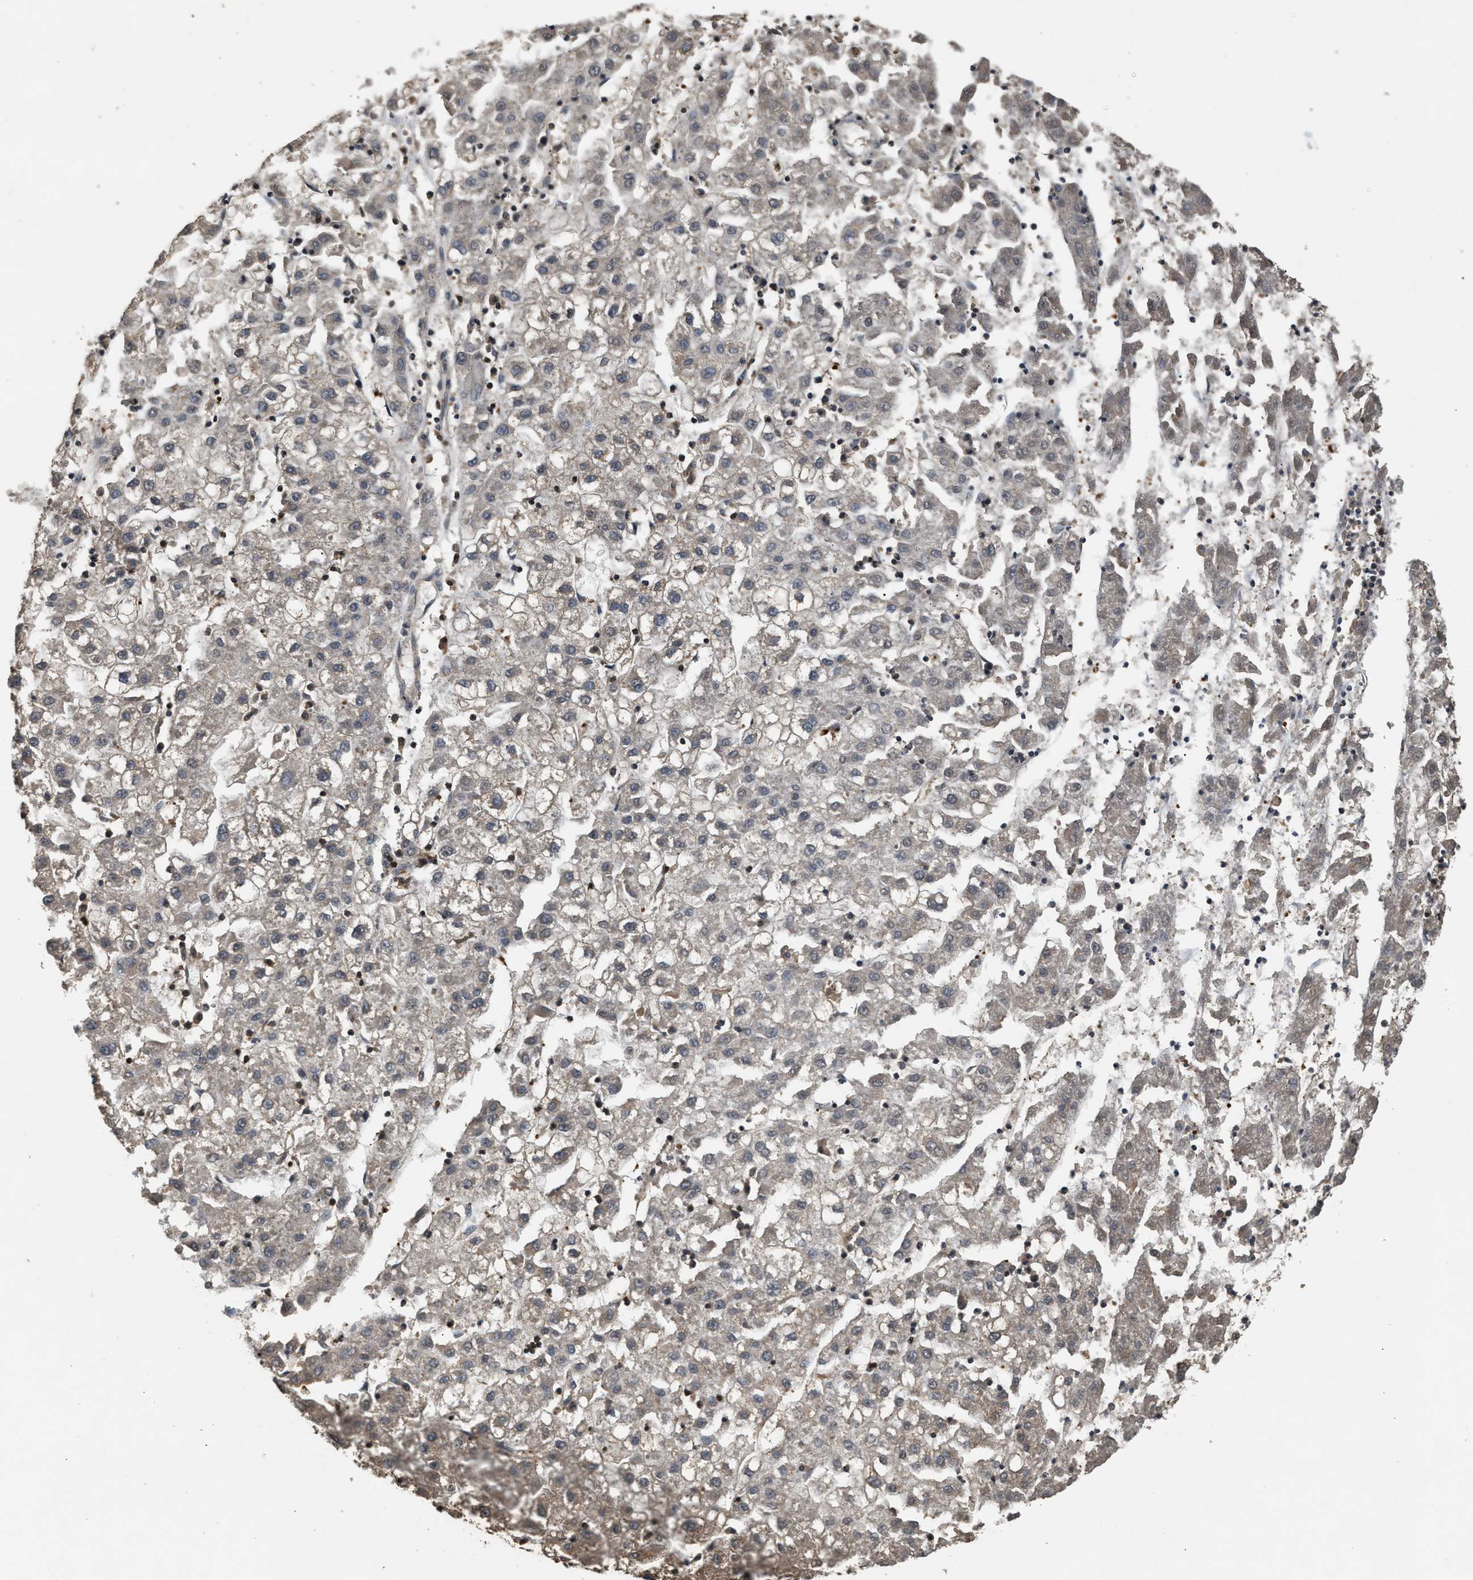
{"staining": {"intensity": "negative", "quantity": "none", "location": "none"}, "tissue": "liver cancer", "cell_type": "Tumor cells", "image_type": "cancer", "snomed": [{"axis": "morphology", "description": "Carcinoma, Hepatocellular, NOS"}, {"axis": "topography", "description": "Liver"}], "caption": "Image shows no significant protein expression in tumor cells of liver hepatocellular carcinoma.", "gene": "ARHGDIA", "patient": {"sex": "male", "age": 72}}